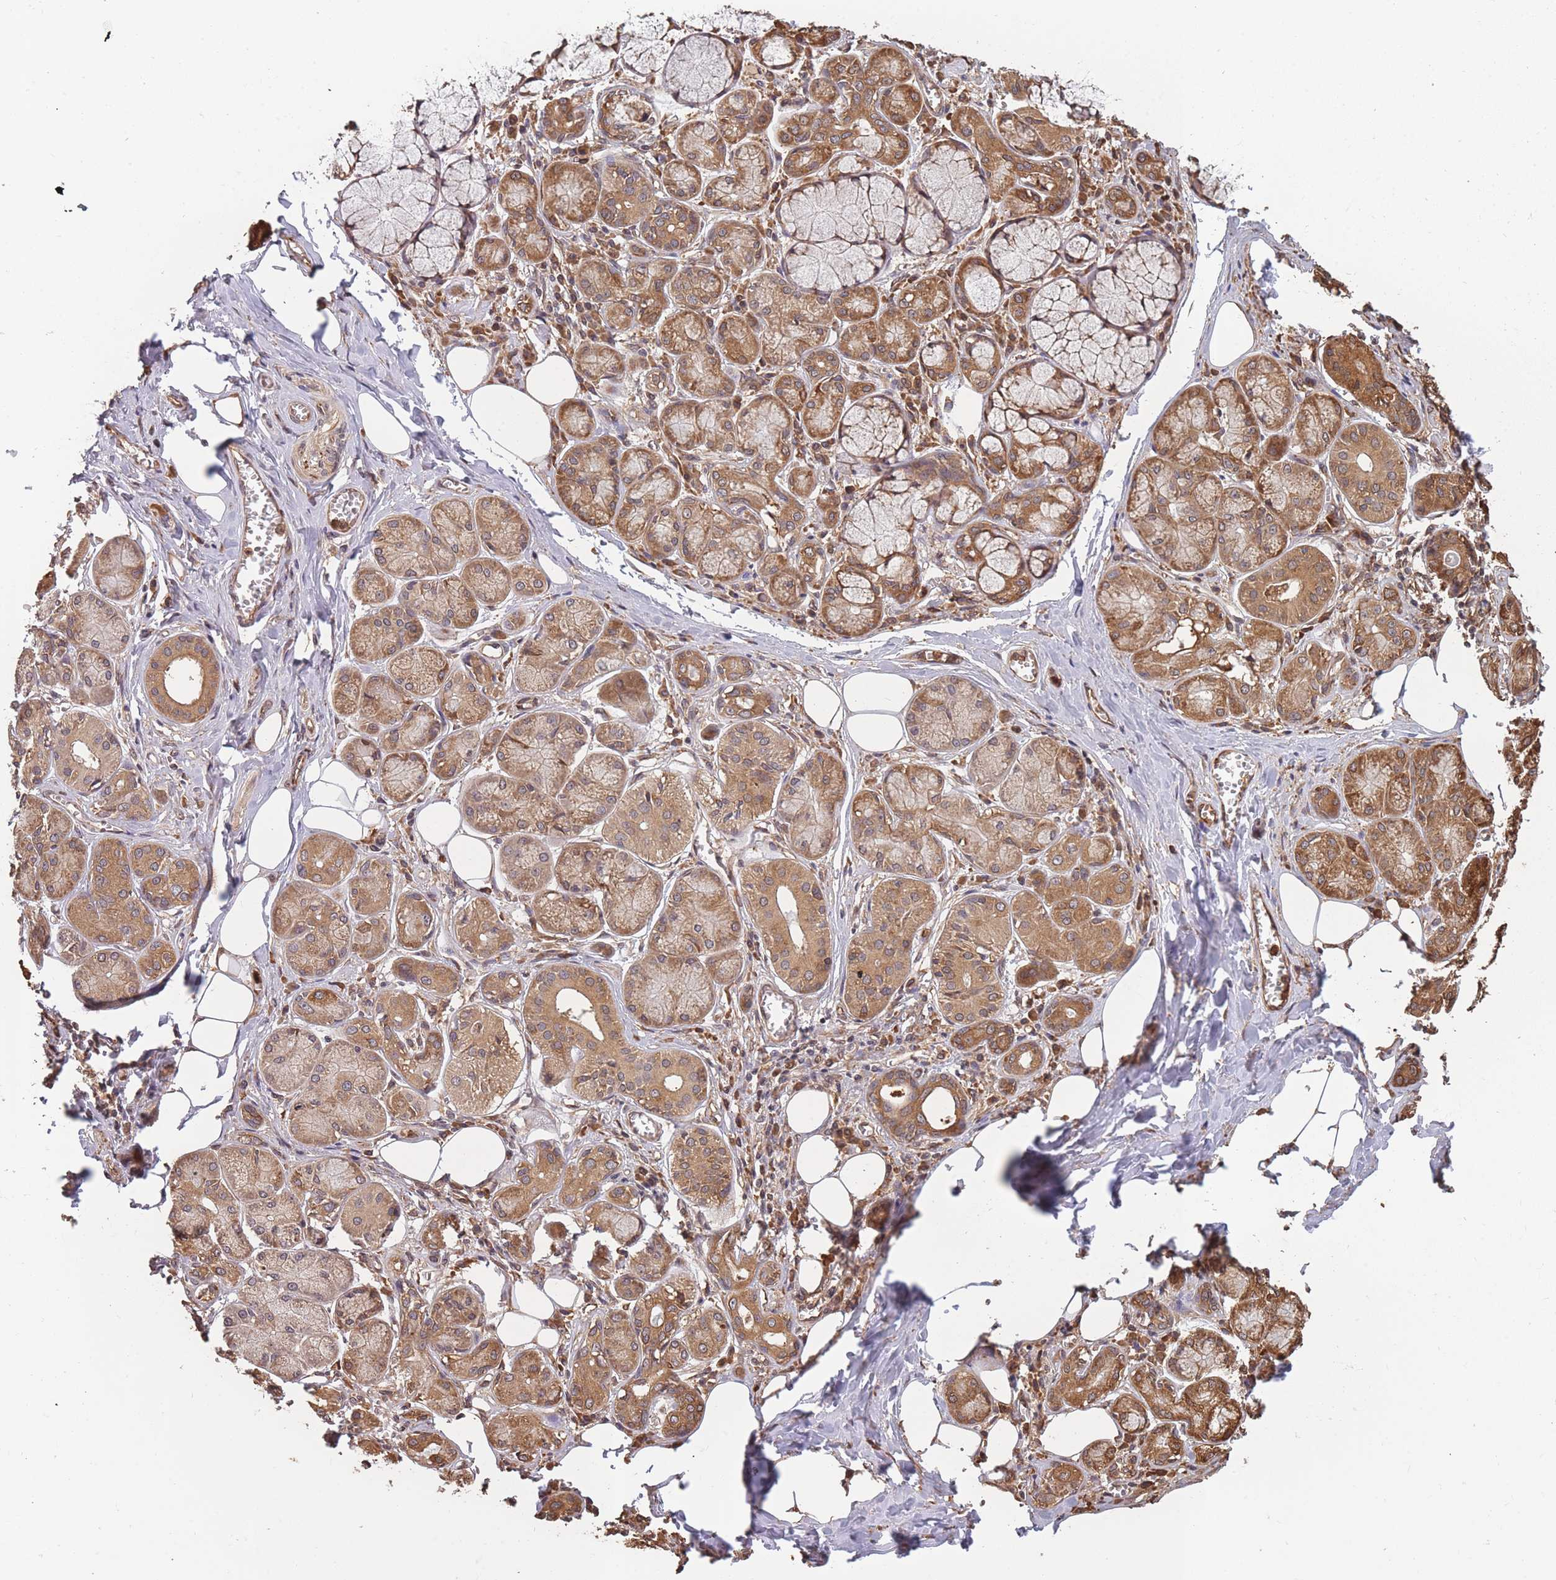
{"staining": {"intensity": "moderate", "quantity": ">75%", "location": "cytoplasmic/membranous"}, "tissue": "salivary gland", "cell_type": "Glandular cells", "image_type": "normal", "snomed": [{"axis": "morphology", "description": "Normal tissue, NOS"}, {"axis": "topography", "description": "Salivary gland"}], "caption": "Immunohistochemistry (DAB (3,3'-diaminobenzidine)) staining of benign salivary gland reveals moderate cytoplasmic/membranous protein staining in approximately >75% of glandular cells. (Brightfield microscopy of DAB IHC at high magnification).", "gene": "ARL13B", "patient": {"sex": "male", "age": 74}}